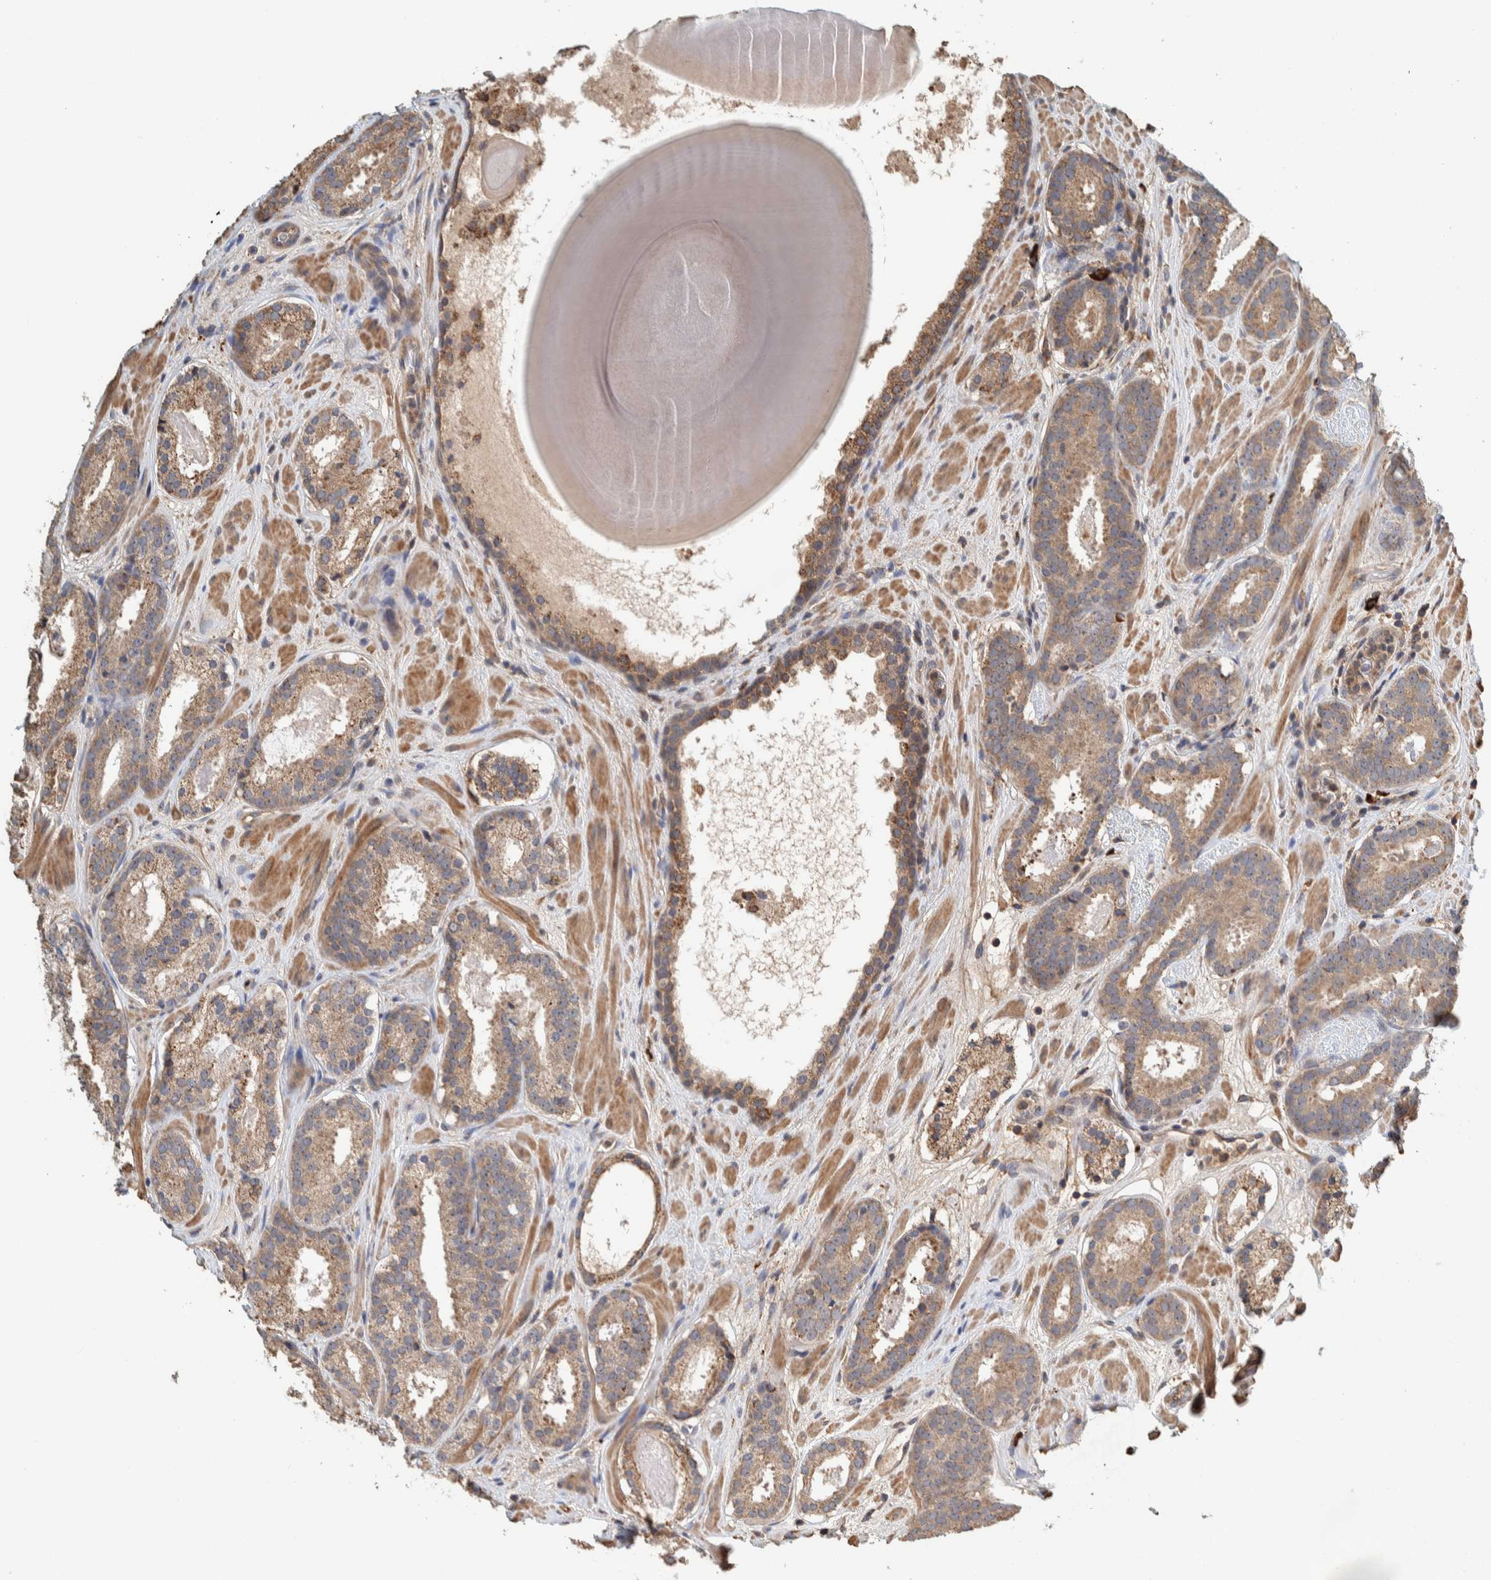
{"staining": {"intensity": "weak", "quantity": ">75%", "location": "cytoplasmic/membranous"}, "tissue": "prostate cancer", "cell_type": "Tumor cells", "image_type": "cancer", "snomed": [{"axis": "morphology", "description": "Adenocarcinoma, Low grade"}, {"axis": "topography", "description": "Prostate"}], "caption": "A brown stain shows weak cytoplasmic/membranous staining of a protein in human prostate cancer tumor cells. (IHC, brightfield microscopy, high magnification).", "gene": "PLA2G3", "patient": {"sex": "male", "age": 69}}